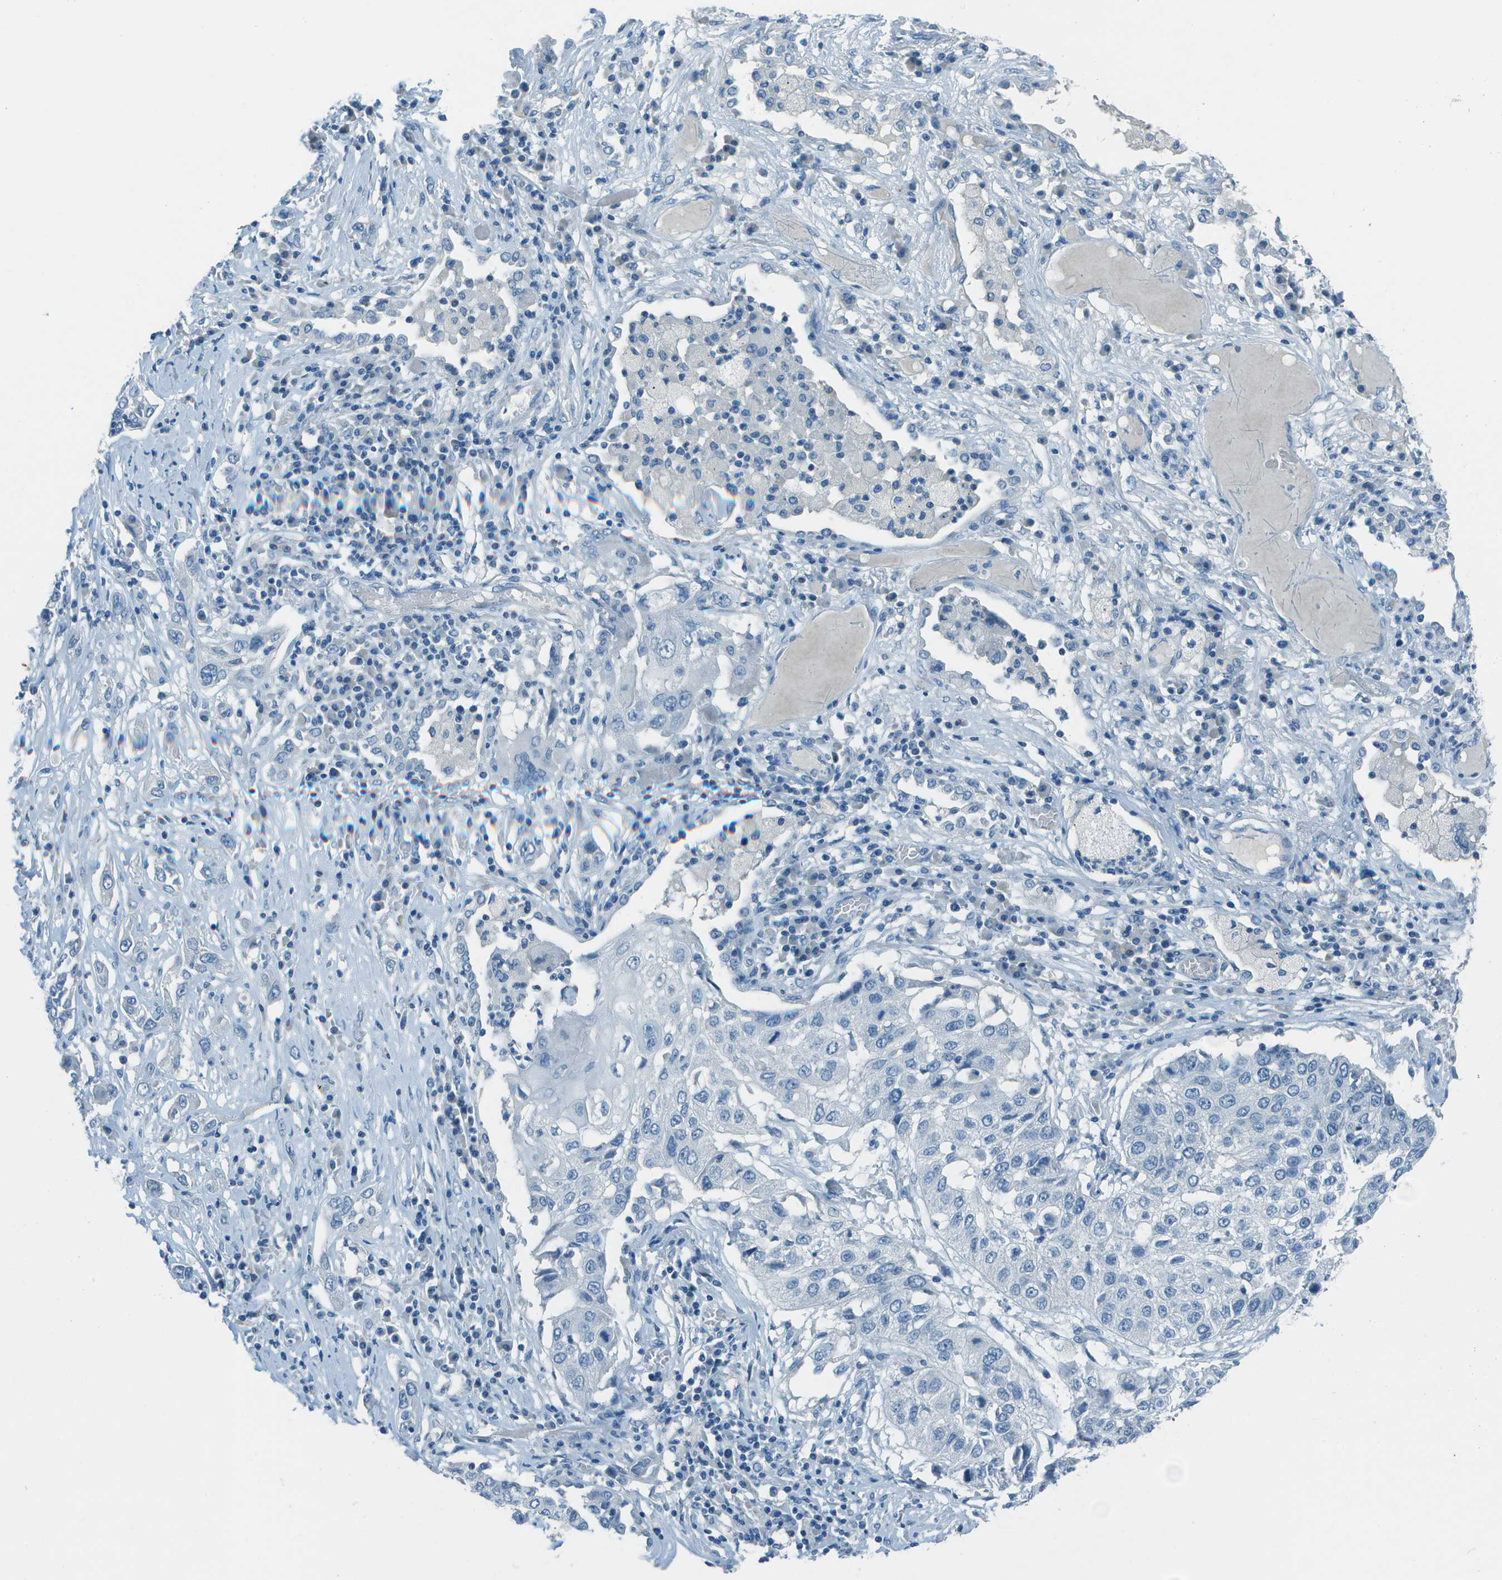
{"staining": {"intensity": "negative", "quantity": "none", "location": "none"}, "tissue": "lung cancer", "cell_type": "Tumor cells", "image_type": "cancer", "snomed": [{"axis": "morphology", "description": "Squamous cell carcinoma, NOS"}, {"axis": "topography", "description": "Lung"}], "caption": "High power microscopy micrograph of an immunohistochemistry (IHC) micrograph of lung cancer, revealing no significant staining in tumor cells. (DAB immunohistochemistry (IHC), high magnification).", "gene": "FGF1", "patient": {"sex": "male", "age": 71}}